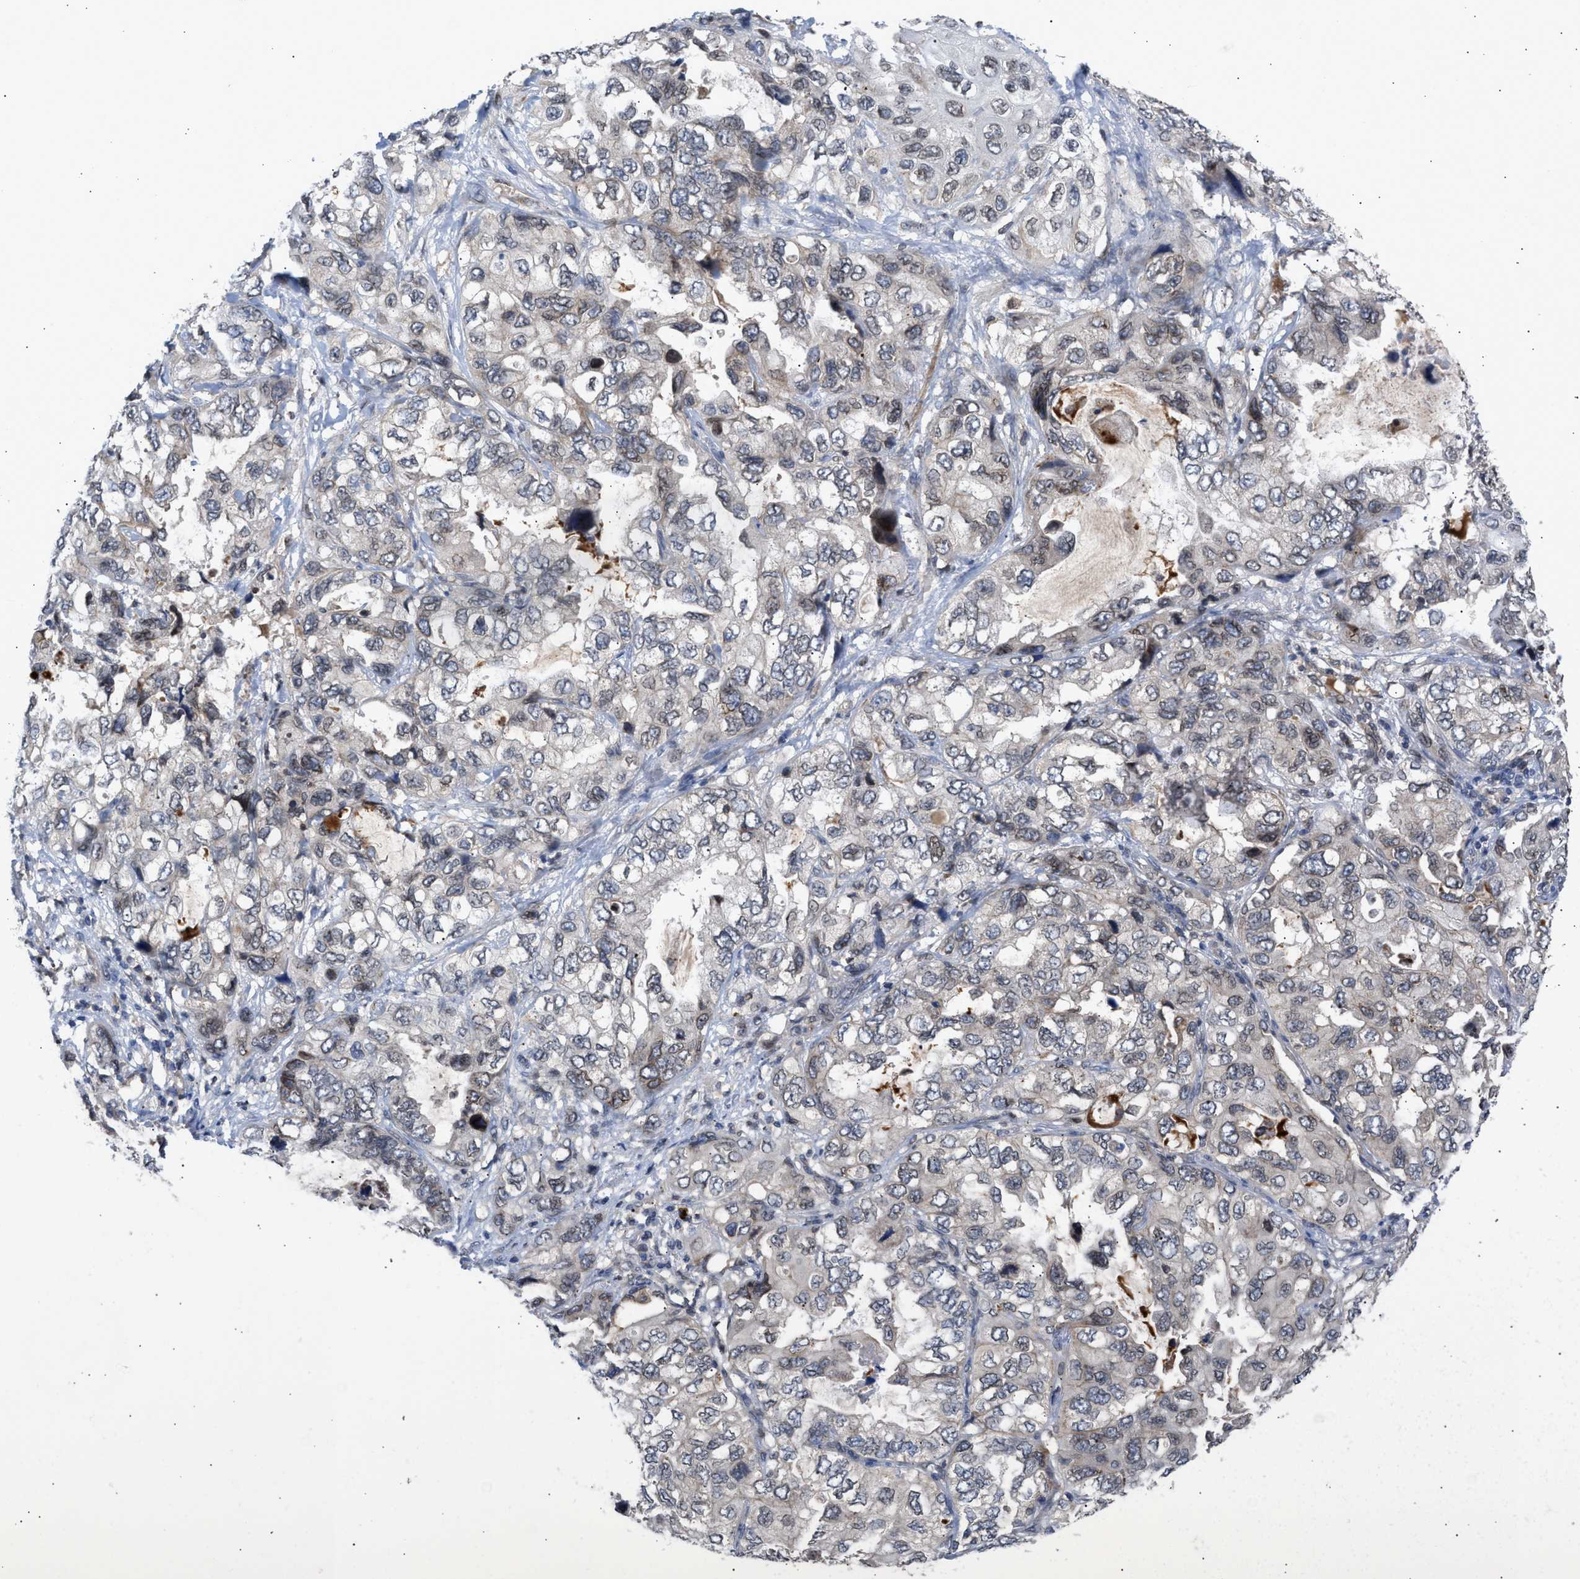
{"staining": {"intensity": "negative", "quantity": "none", "location": "none"}, "tissue": "lung cancer", "cell_type": "Tumor cells", "image_type": "cancer", "snomed": [{"axis": "morphology", "description": "Squamous cell carcinoma, NOS"}, {"axis": "topography", "description": "Lung"}], "caption": "The photomicrograph displays no significant expression in tumor cells of squamous cell carcinoma (lung).", "gene": "NUP62", "patient": {"sex": "female", "age": 73}}